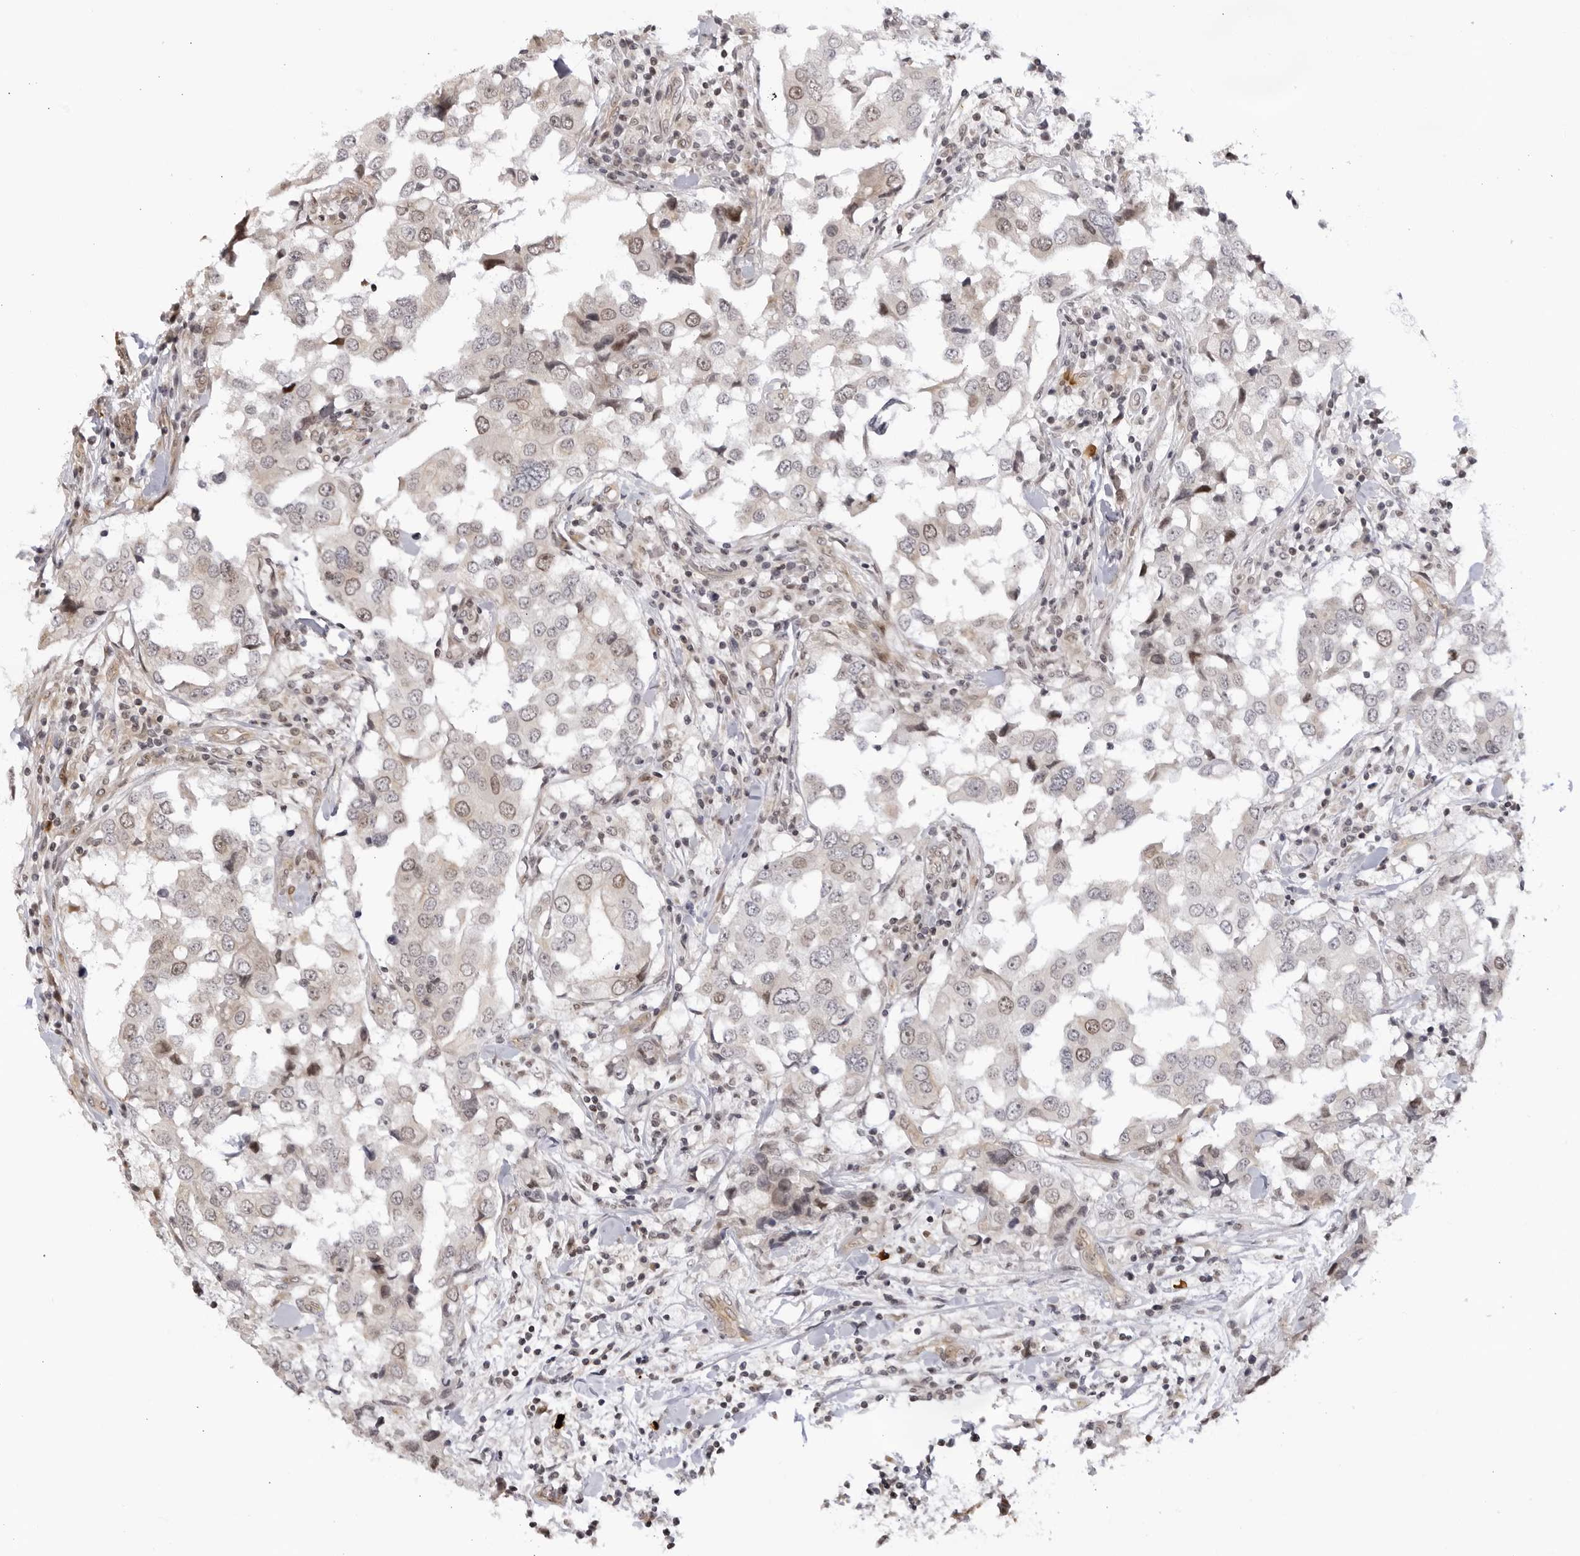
{"staining": {"intensity": "weak", "quantity": "25%-75%", "location": "nuclear"}, "tissue": "breast cancer", "cell_type": "Tumor cells", "image_type": "cancer", "snomed": [{"axis": "morphology", "description": "Duct carcinoma"}, {"axis": "topography", "description": "Breast"}], "caption": "Breast intraductal carcinoma tissue demonstrates weak nuclear staining in about 25%-75% of tumor cells", "gene": "CNBD1", "patient": {"sex": "female", "age": 27}}